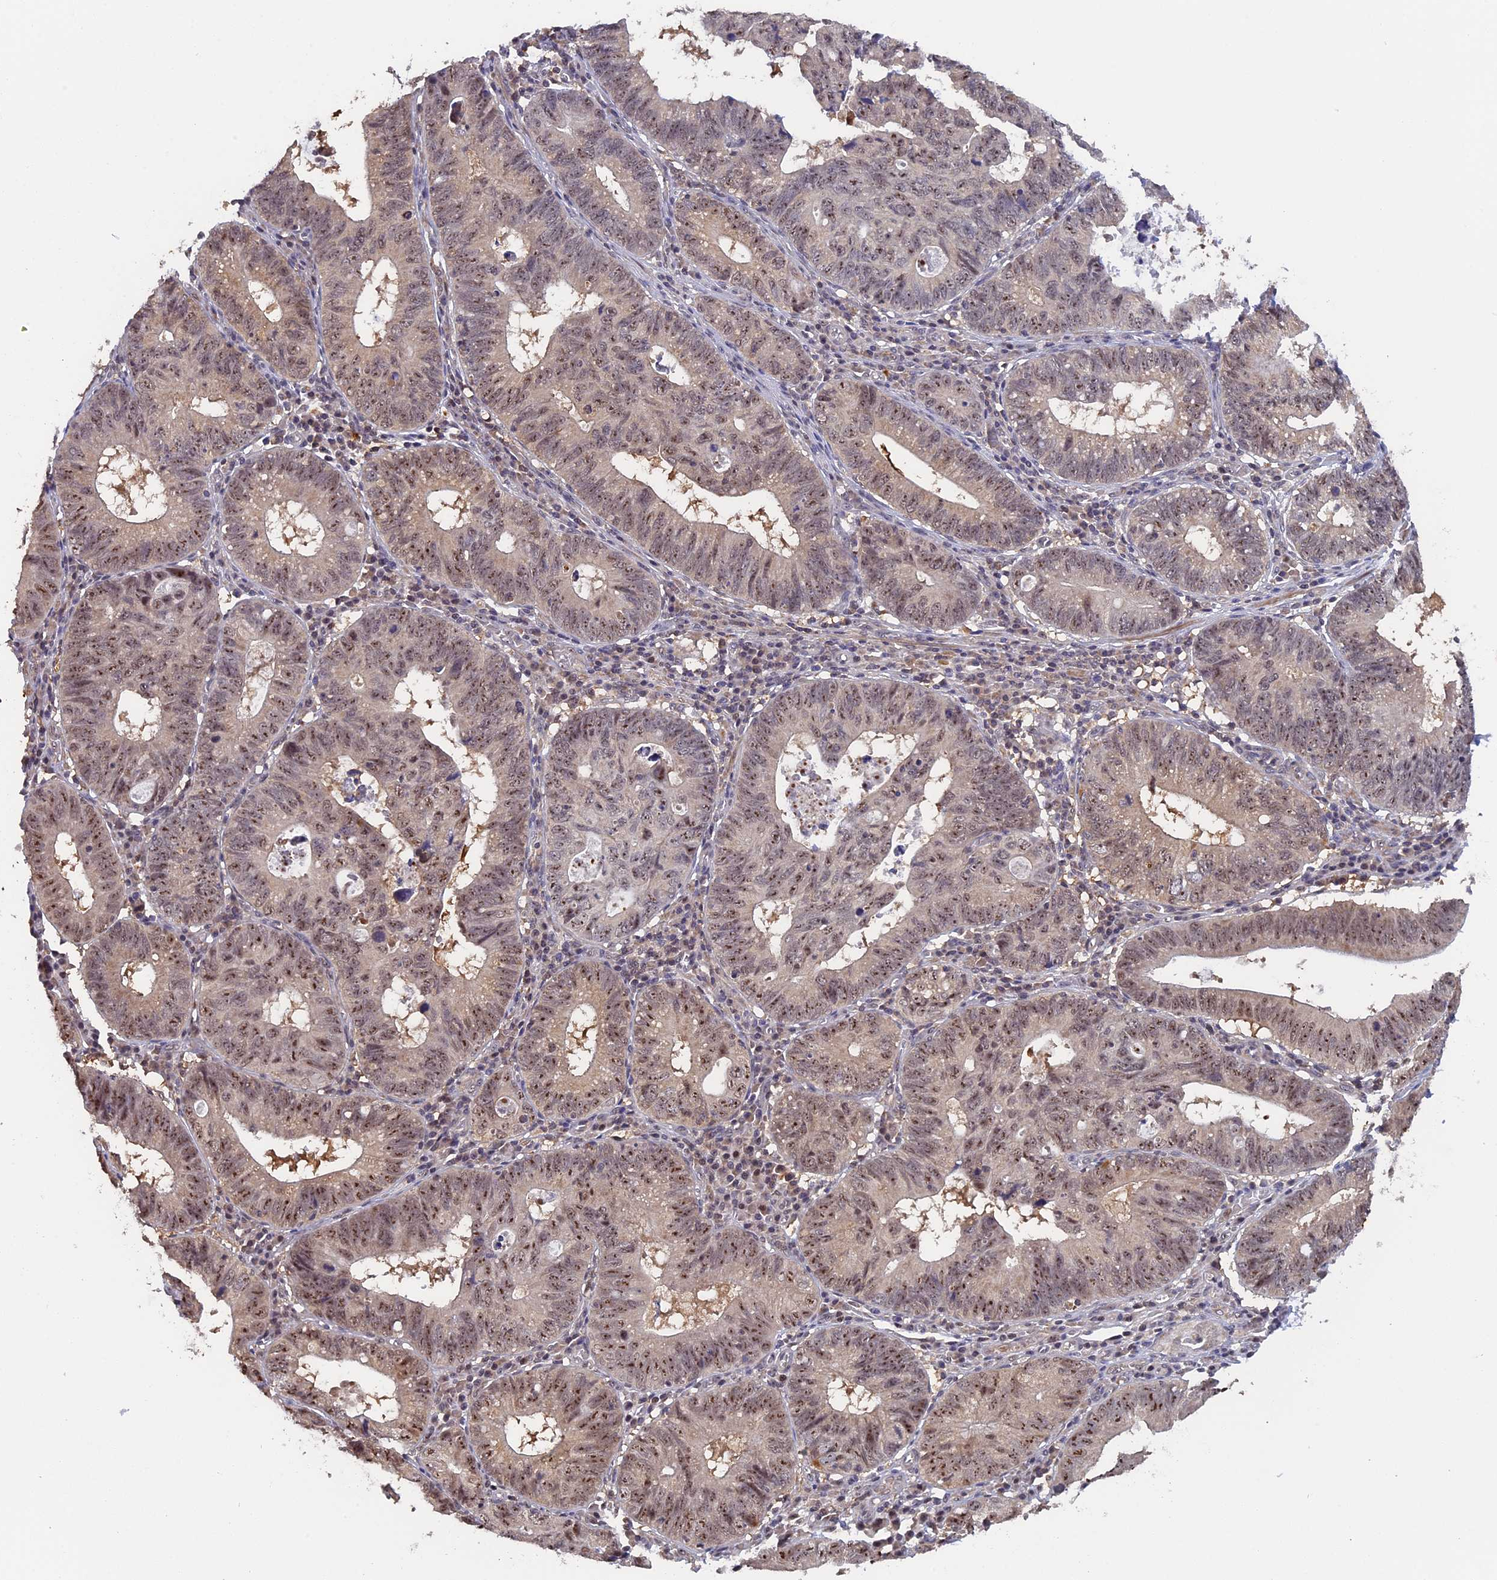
{"staining": {"intensity": "moderate", "quantity": ">75%", "location": "nuclear"}, "tissue": "stomach cancer", "cell_type": "Tumor cells", "image_type": "cancer", "snomed": [{"axis": "morphology", "description": "Adenocarcinoma, NOS"}, {"axis": "topography", "description": "Stomach"}], "caption": "Immunohistochemistry of stomach cancer demonstrates medium levels of moderate nuclear expression in approximately >75% of tumor cells.", "gene": "FAM98C", "patient": {"sex": "male", "age": 59}}